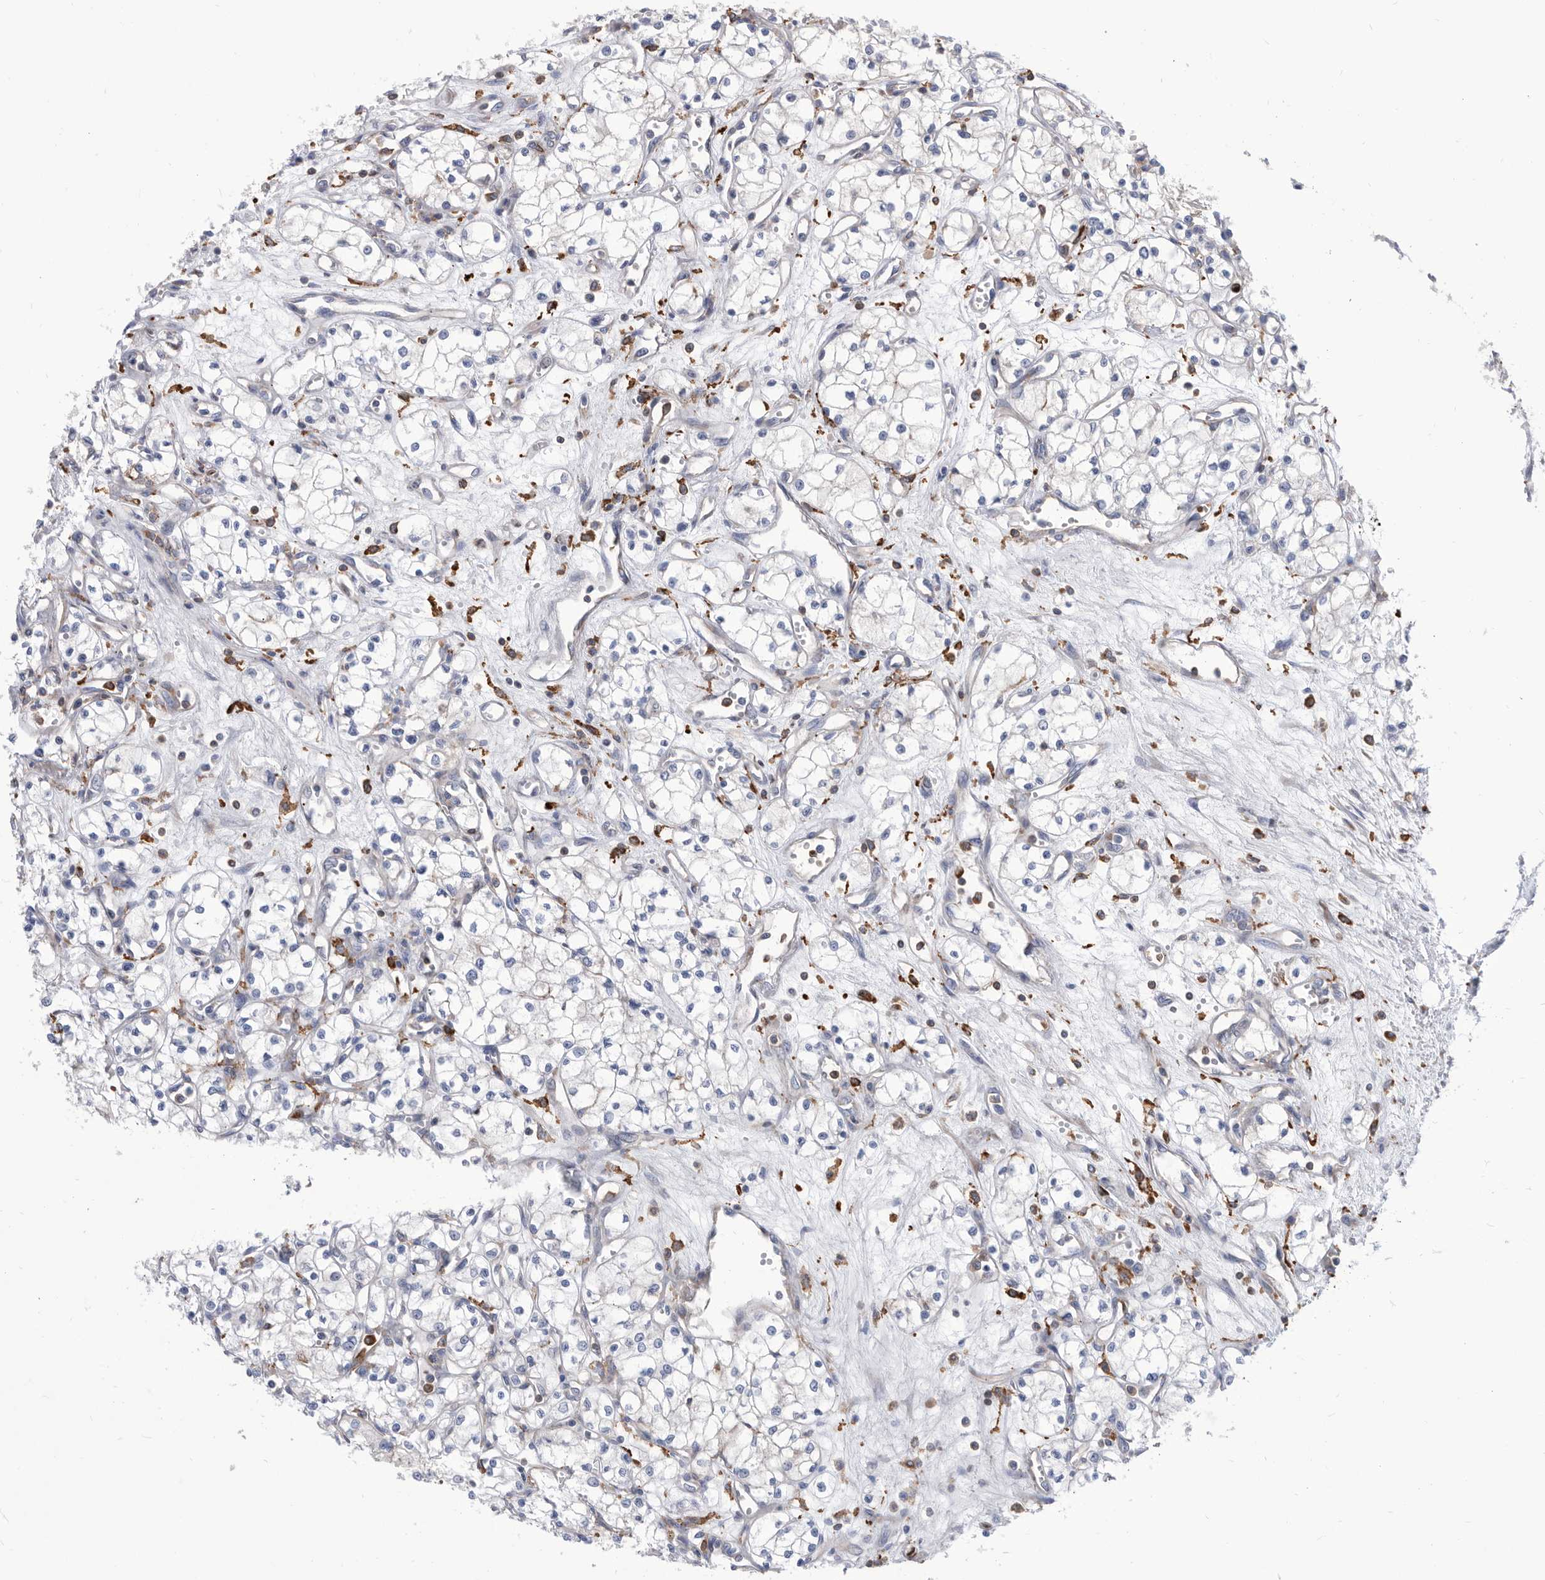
{"staining": {"intensity": "negative", "quantity": "none", "location": "none"}, "tissue": "renal cancer", "cell_type": "Tumor cells", "image_type": "cancer", "snomed": [{"axis": "morphology", "description": "Adenocarcinoma, NOS"}, {"axis": "topography", "description": "Kidney"}], "caption": "High magnification brightfield microscopy of renal cancer stained with DAB (3,3'-diaminobenzidine) (brown) and counterstained with hematoxylin (blue): tumor cells show no significant staining. (Immunohistochemistry (ihc), brightfield microscopy, high magnification).", "gene": "SMG7", "patient": {"sex": "male", "age": 59}}